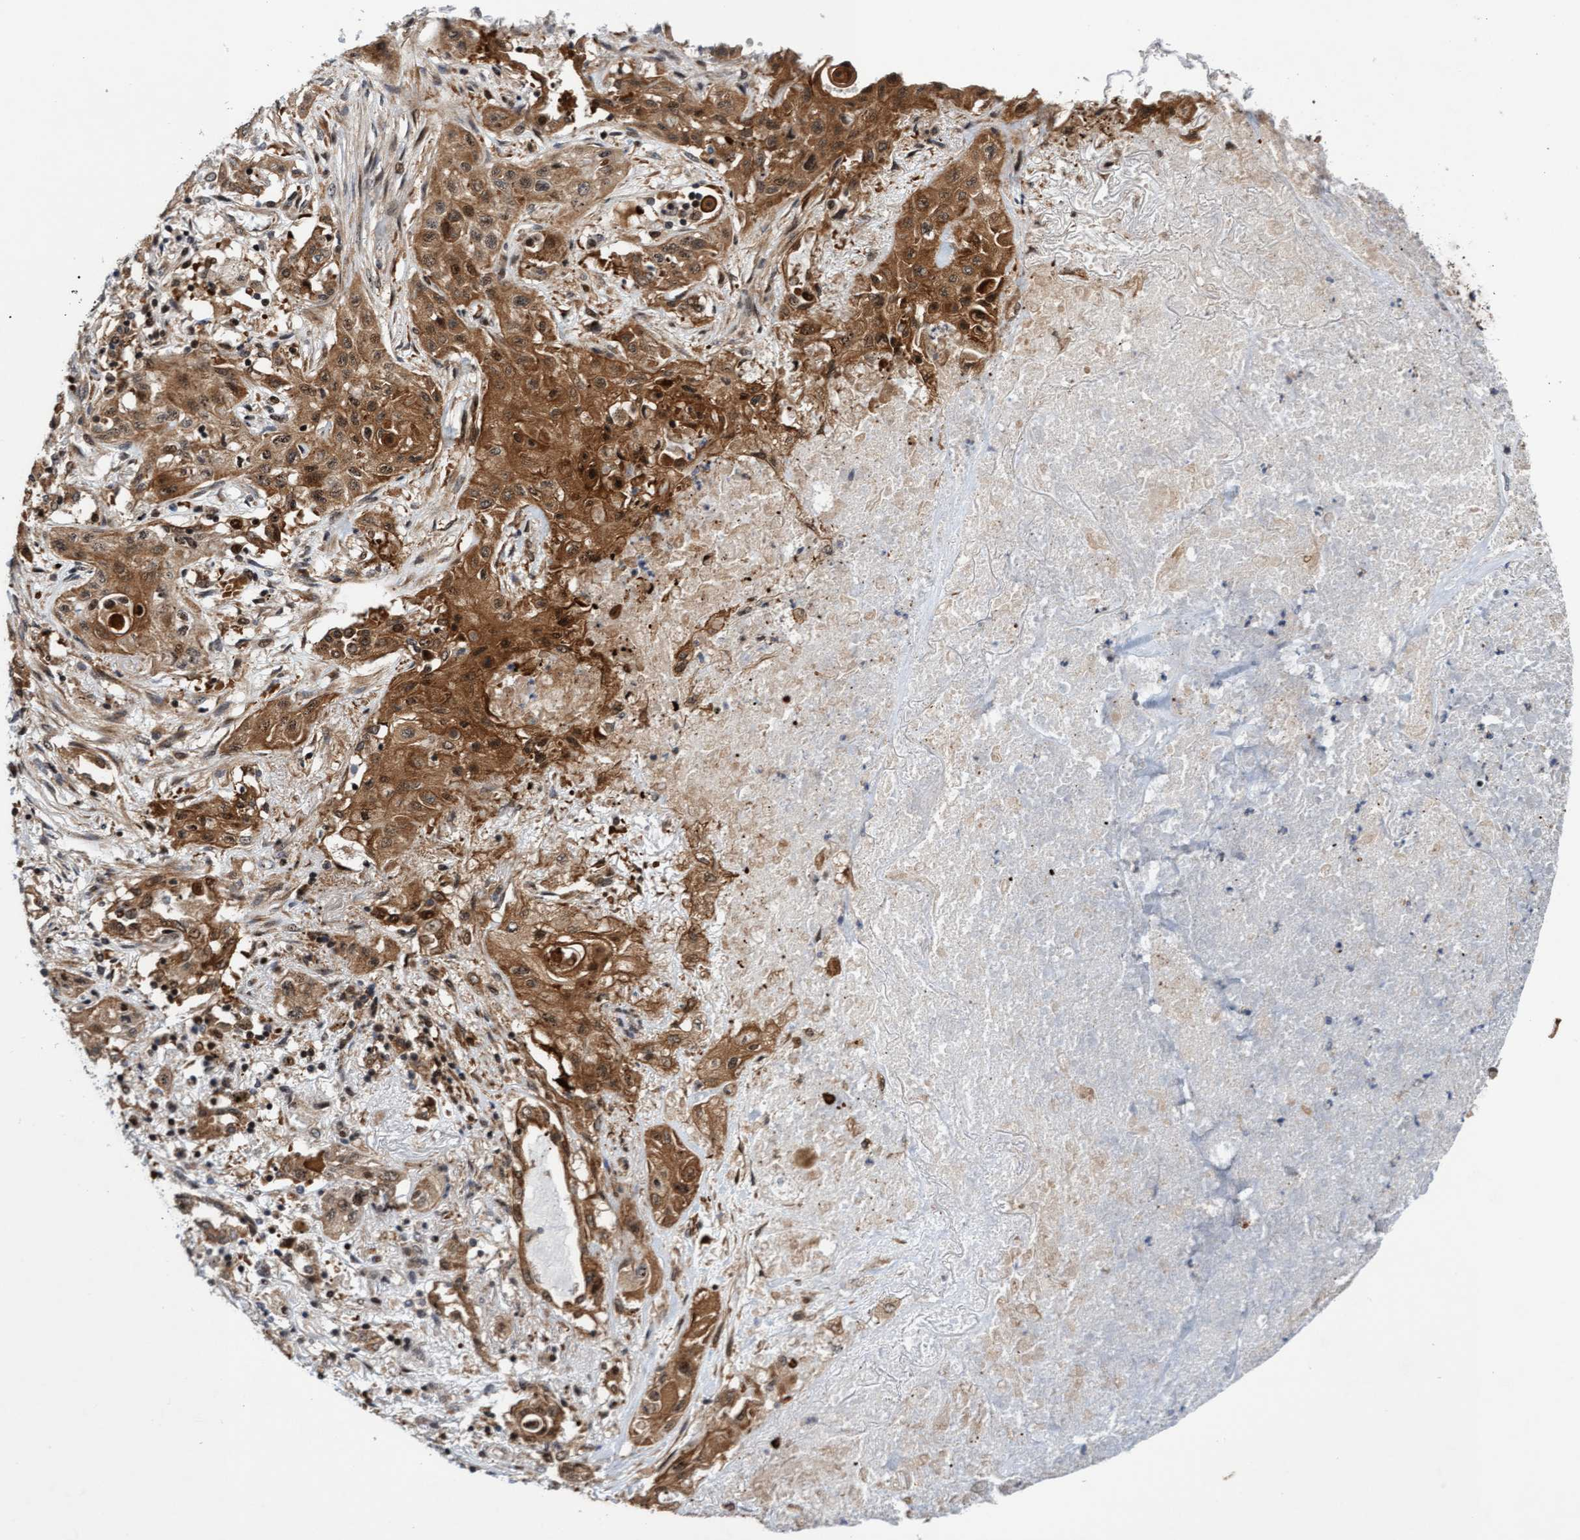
{"staining": {"intensity": "moderate", "quantity": ">75%", "location": "cytoplasmic/membranous,nuclear"}, "tissue": "lung cancer", "cell_type": "Tumor cells", "image_type": "cancer", "snomed": [{"axis": "morphology", "description": "Squamous cell carcinoma, NOS"}, {"axis": "topography", "description": "Lung"}], "caption": "Human squamous cell carcinoma (lung) stained for a protein (brown) displays moderate cytoplasmic/membranous and nuclear positive expression in approximately >75% of tumor cells.", "gene": "ITFG1", "patient": {"sex": "female", "age": 47}}